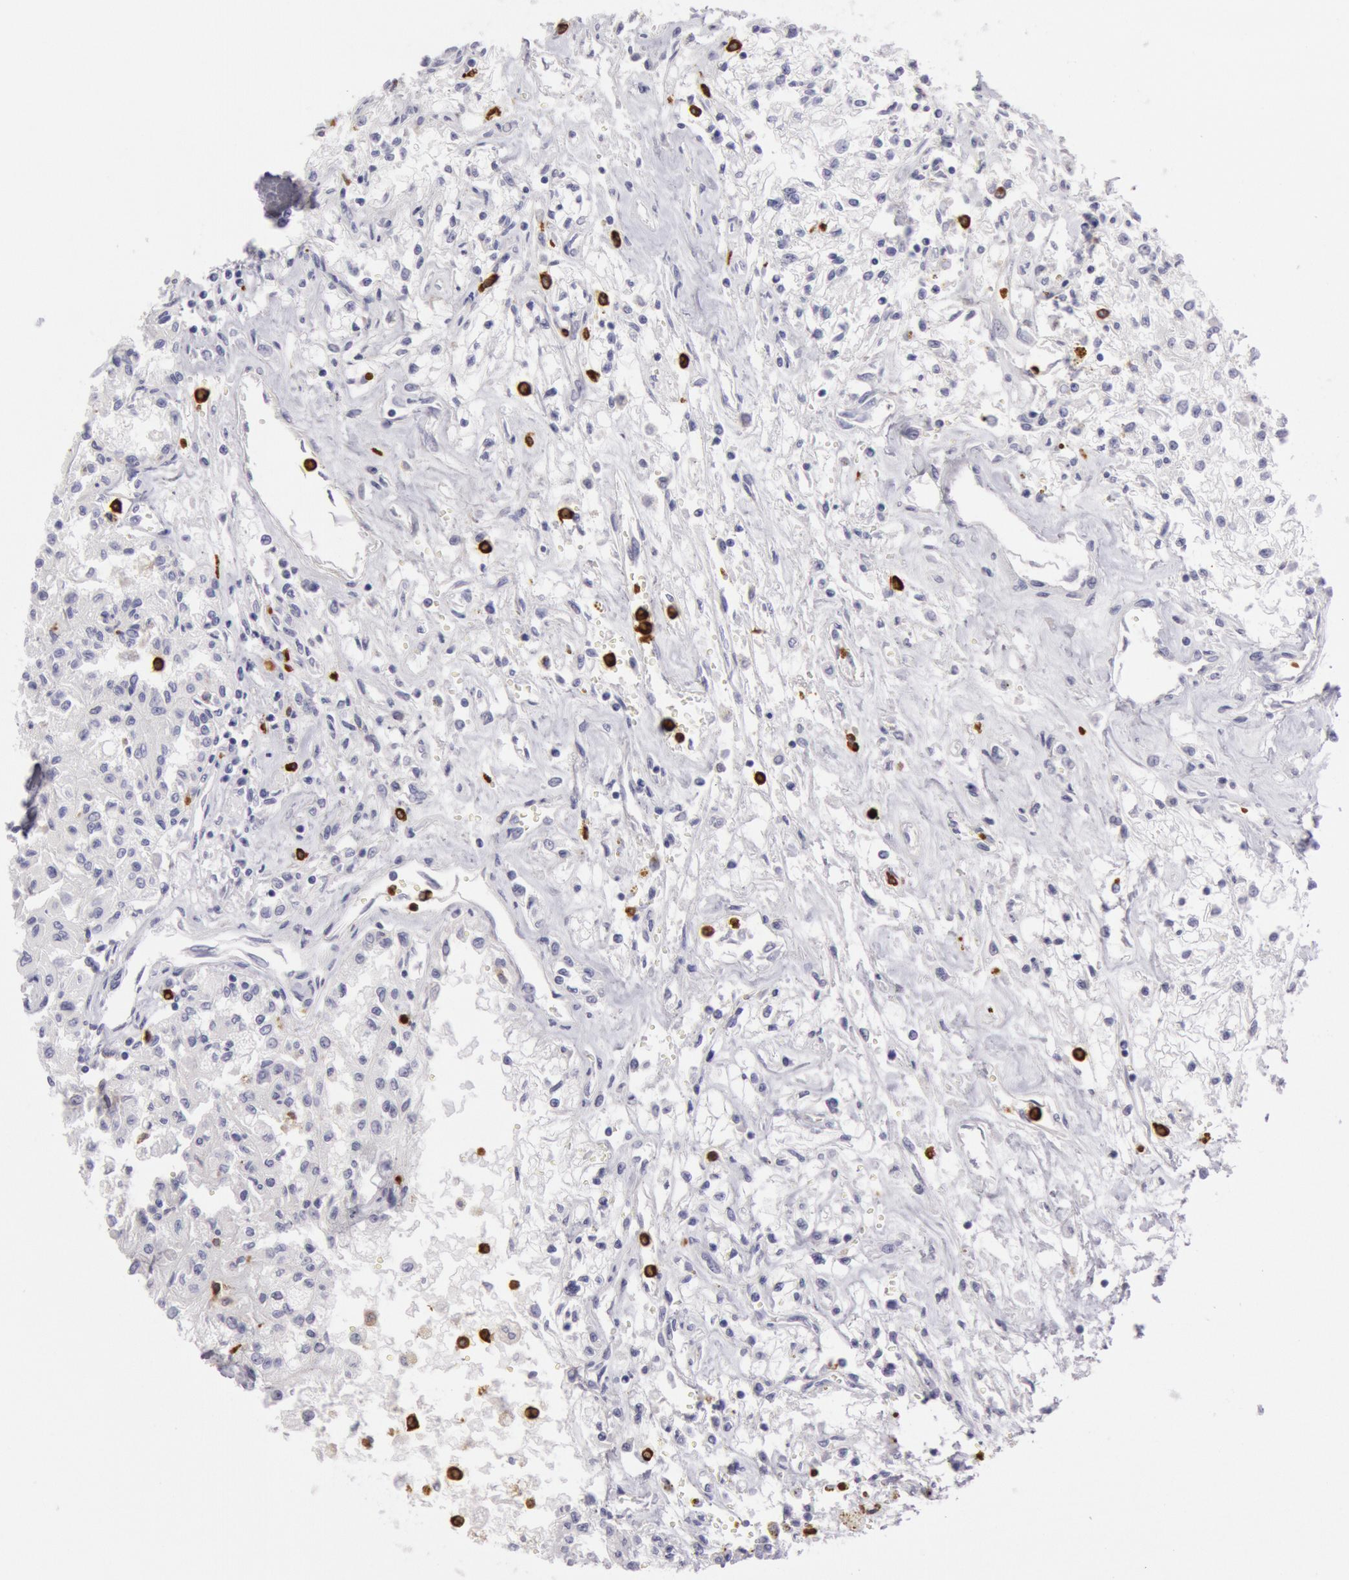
{"staining": {"intensity": "negative", "quantity": "none", "location": "none"}, "tissue": "renal cancer", "cell_type": "Tumor cells", "image_type": "cancer", "snomed": [{"axis": "morphology", "description": "Adenocarcinoma, NOS"}, {"axis": "topography", "description": "Kidney"}], "caption": "A photomicrograph of human renal cancer is negative for staining in tumor cells. (IHC, brightfield microscopy, high magnification).", "gene": "FCN1", "patient": {"sex": "male", "age": 78}}